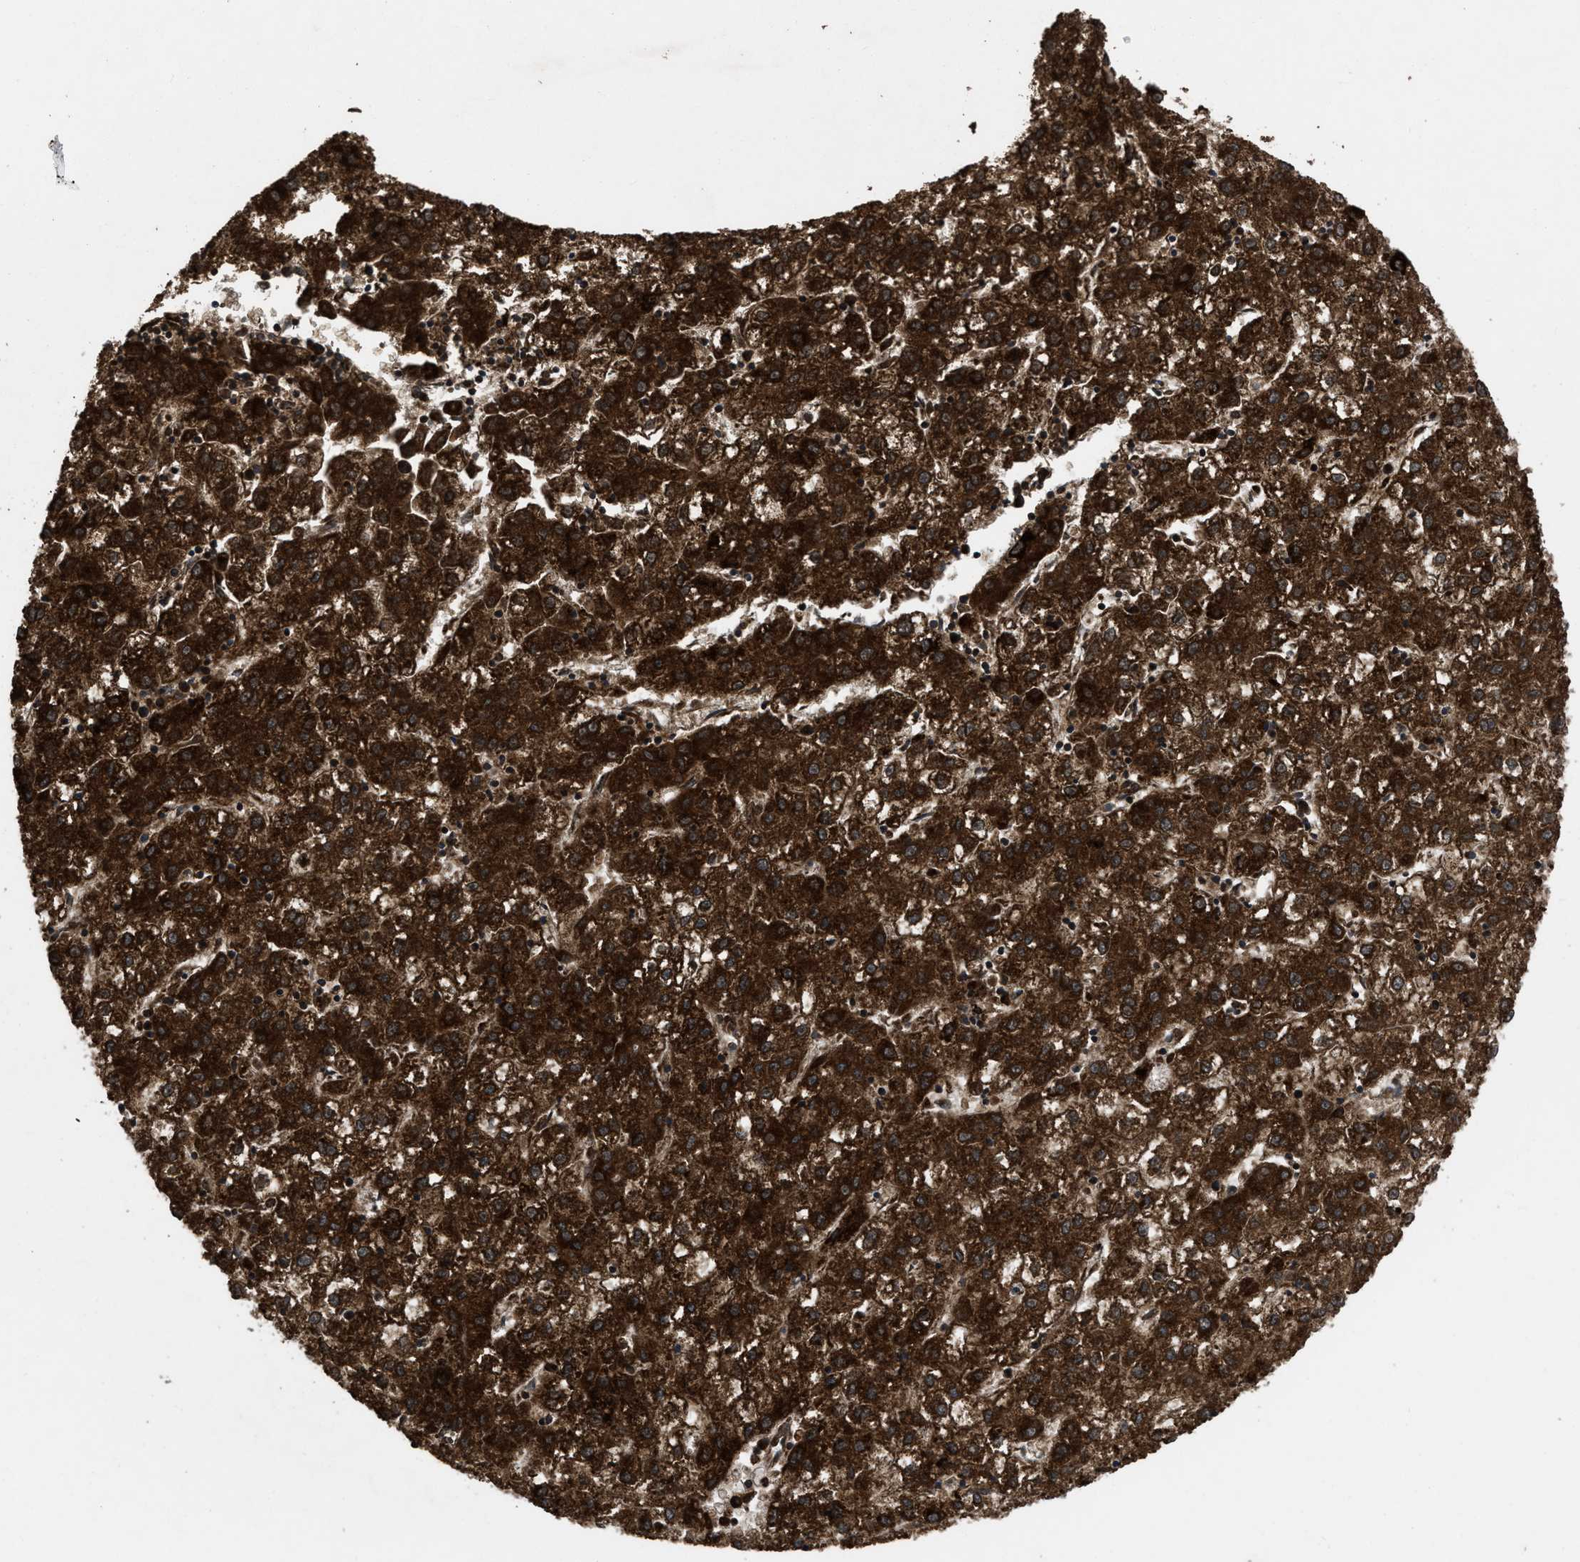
{"staining": {"intensity": "strong", "quantity": ">75%", "location": "cytoplasmic/membranous"}, "tissue": "liver cancer", "cell_type": "Tumor cells", "image_type": "cancer", "snomed": [{"axis": "morphology", "description": "Carcinoma, Hepatocellular, NOS"}, {"axis": "topography", "description": "Liver"}], "caption": "This histopathology image exhibits immunohistochemistry staining of human liver cancer (hepatocellular carcinoma), with high strong cytoplasmic/membranous staining in about >75% of tumor cells.", "gene": "PER3", "patient": {"sex": "male", "age": 72}}